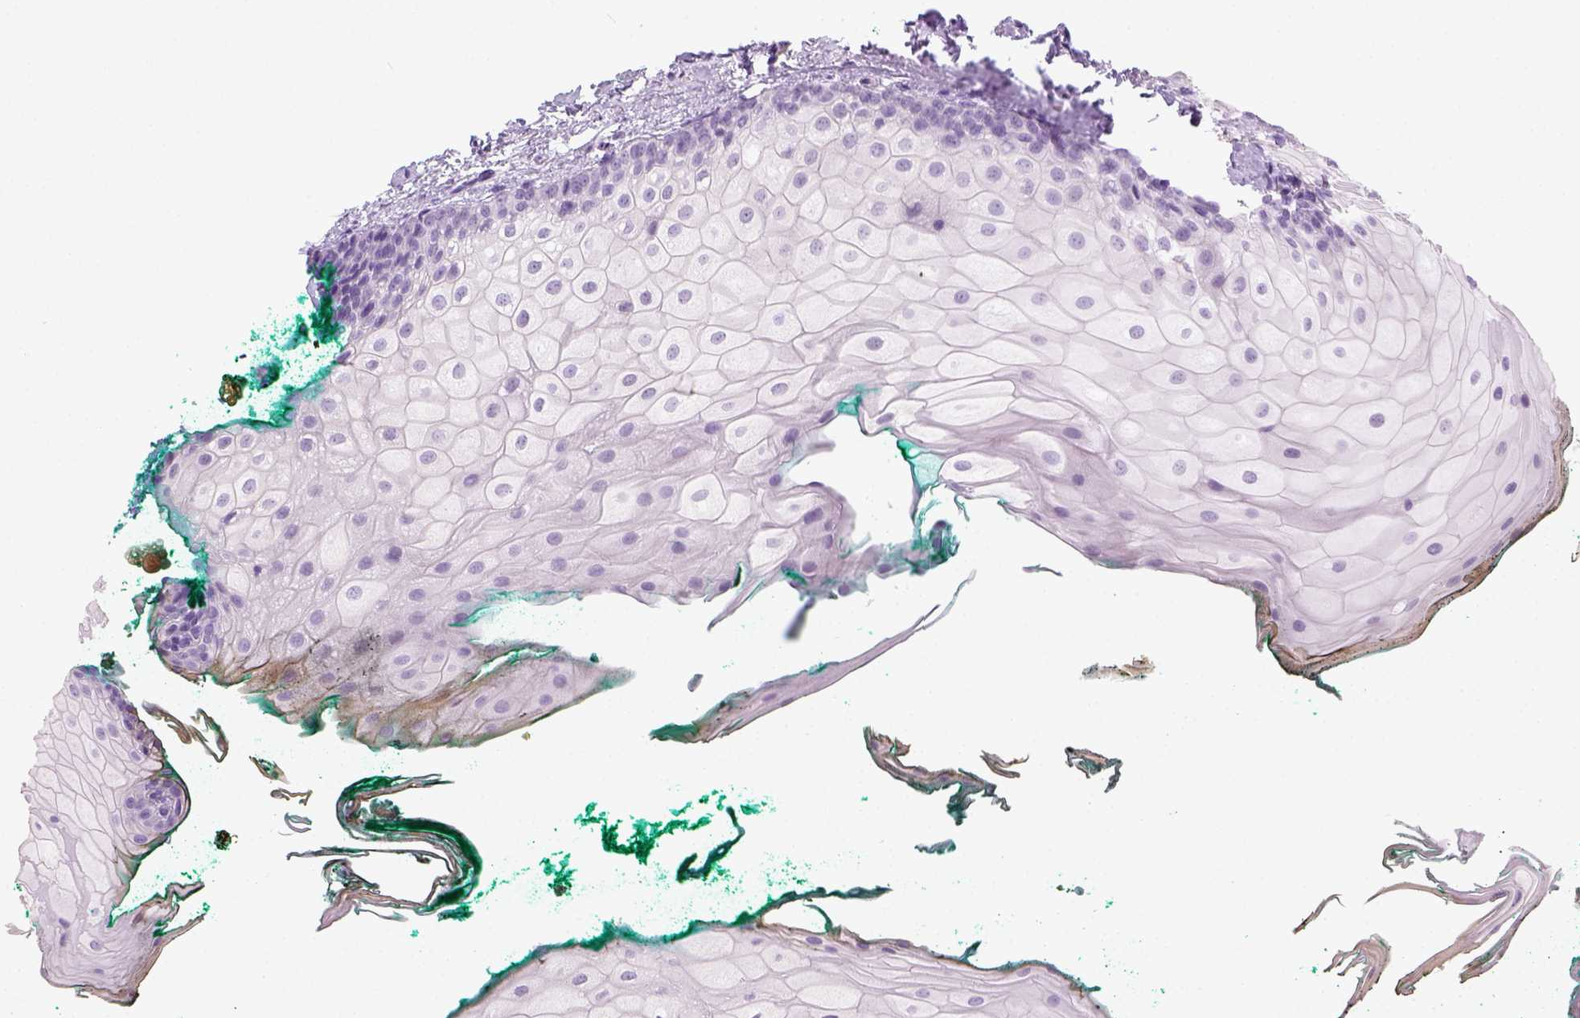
{"staining": {"intensity": "negative", "quantity": "none", "location": "none"}, "tissue": "oral mucosa", "cell_type": "Squamous epithelial cells", "image_type": "normal", "snomed": [{"axis": "morphology", "description": "Normal tissue, NOS"}, {"axis": "topography", "description": "Oral tissue"}], "caption": "This is a histopathology image of immunohistochemistry (IHC) staining of benign oral mucosa, which shows no staining in squamous epithelial cells. Brightfield microscopy of immunohistochemistry stained with DAB (brown) and hematoxylin (blue), captured at high magnification.", "gene": "LGSN", "patient": {"sex": "female", "age": 68}}